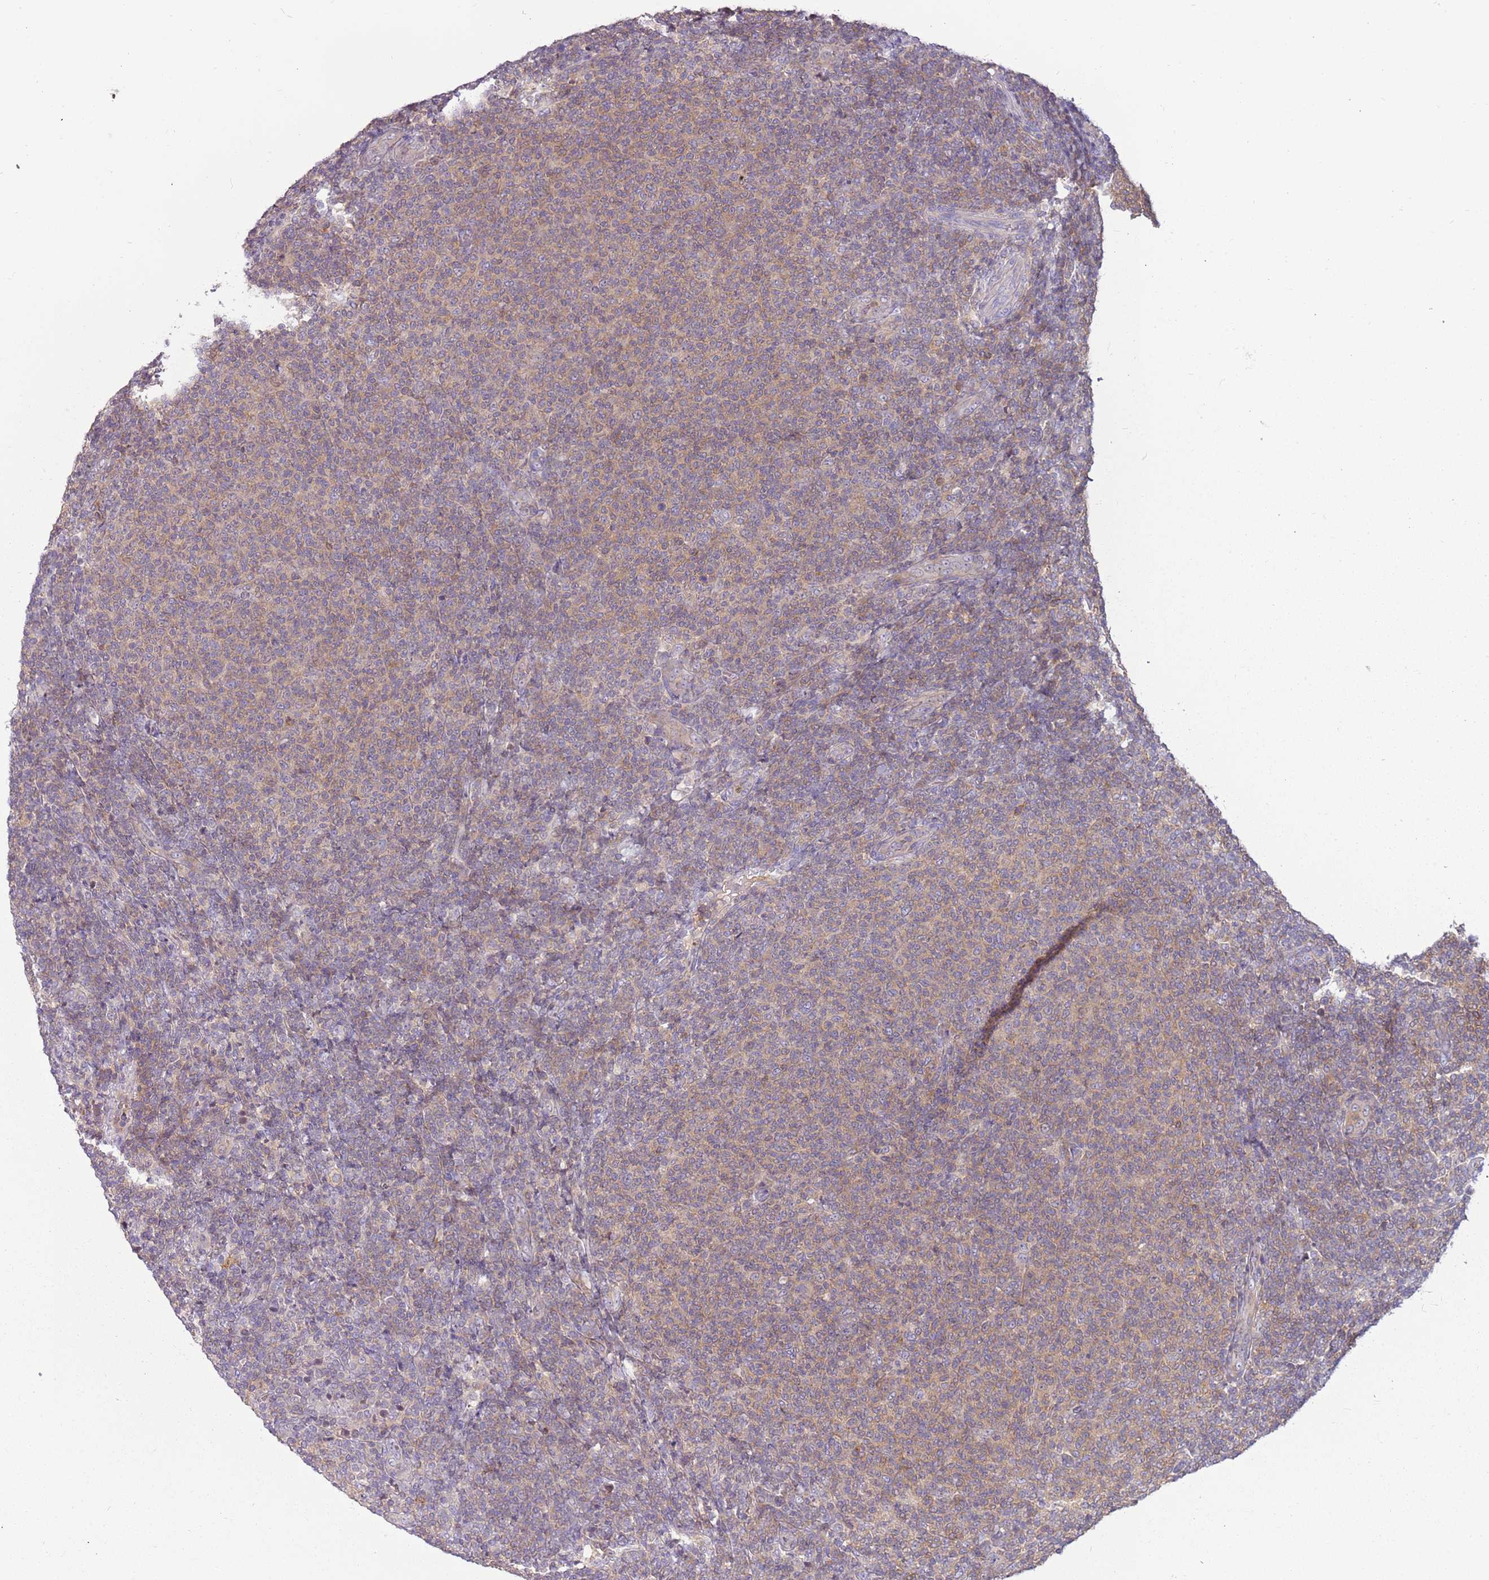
{"staining": {"intensity": "weak", "quantity": "25%-75%", "location": "cytoplasmic/membranous"}, "tissue": "lymphoma", "cell_type": "Tumor cells", "image_type": "cancer", "snomed": [{"axis": "morphology", "description": "Malignant lymphoma, non-Hodgkin's type, Low grade"}, {"axis": "topography", "description": "Lymph node"}], "caption": "IHC of human lymphoma displays low levels of weak cytoplasmic/membranous staining in approximately 25%-75% of tumor cells.", "gene": "ARHGAP5", "patient": {"sex": "male", "age": 66}}